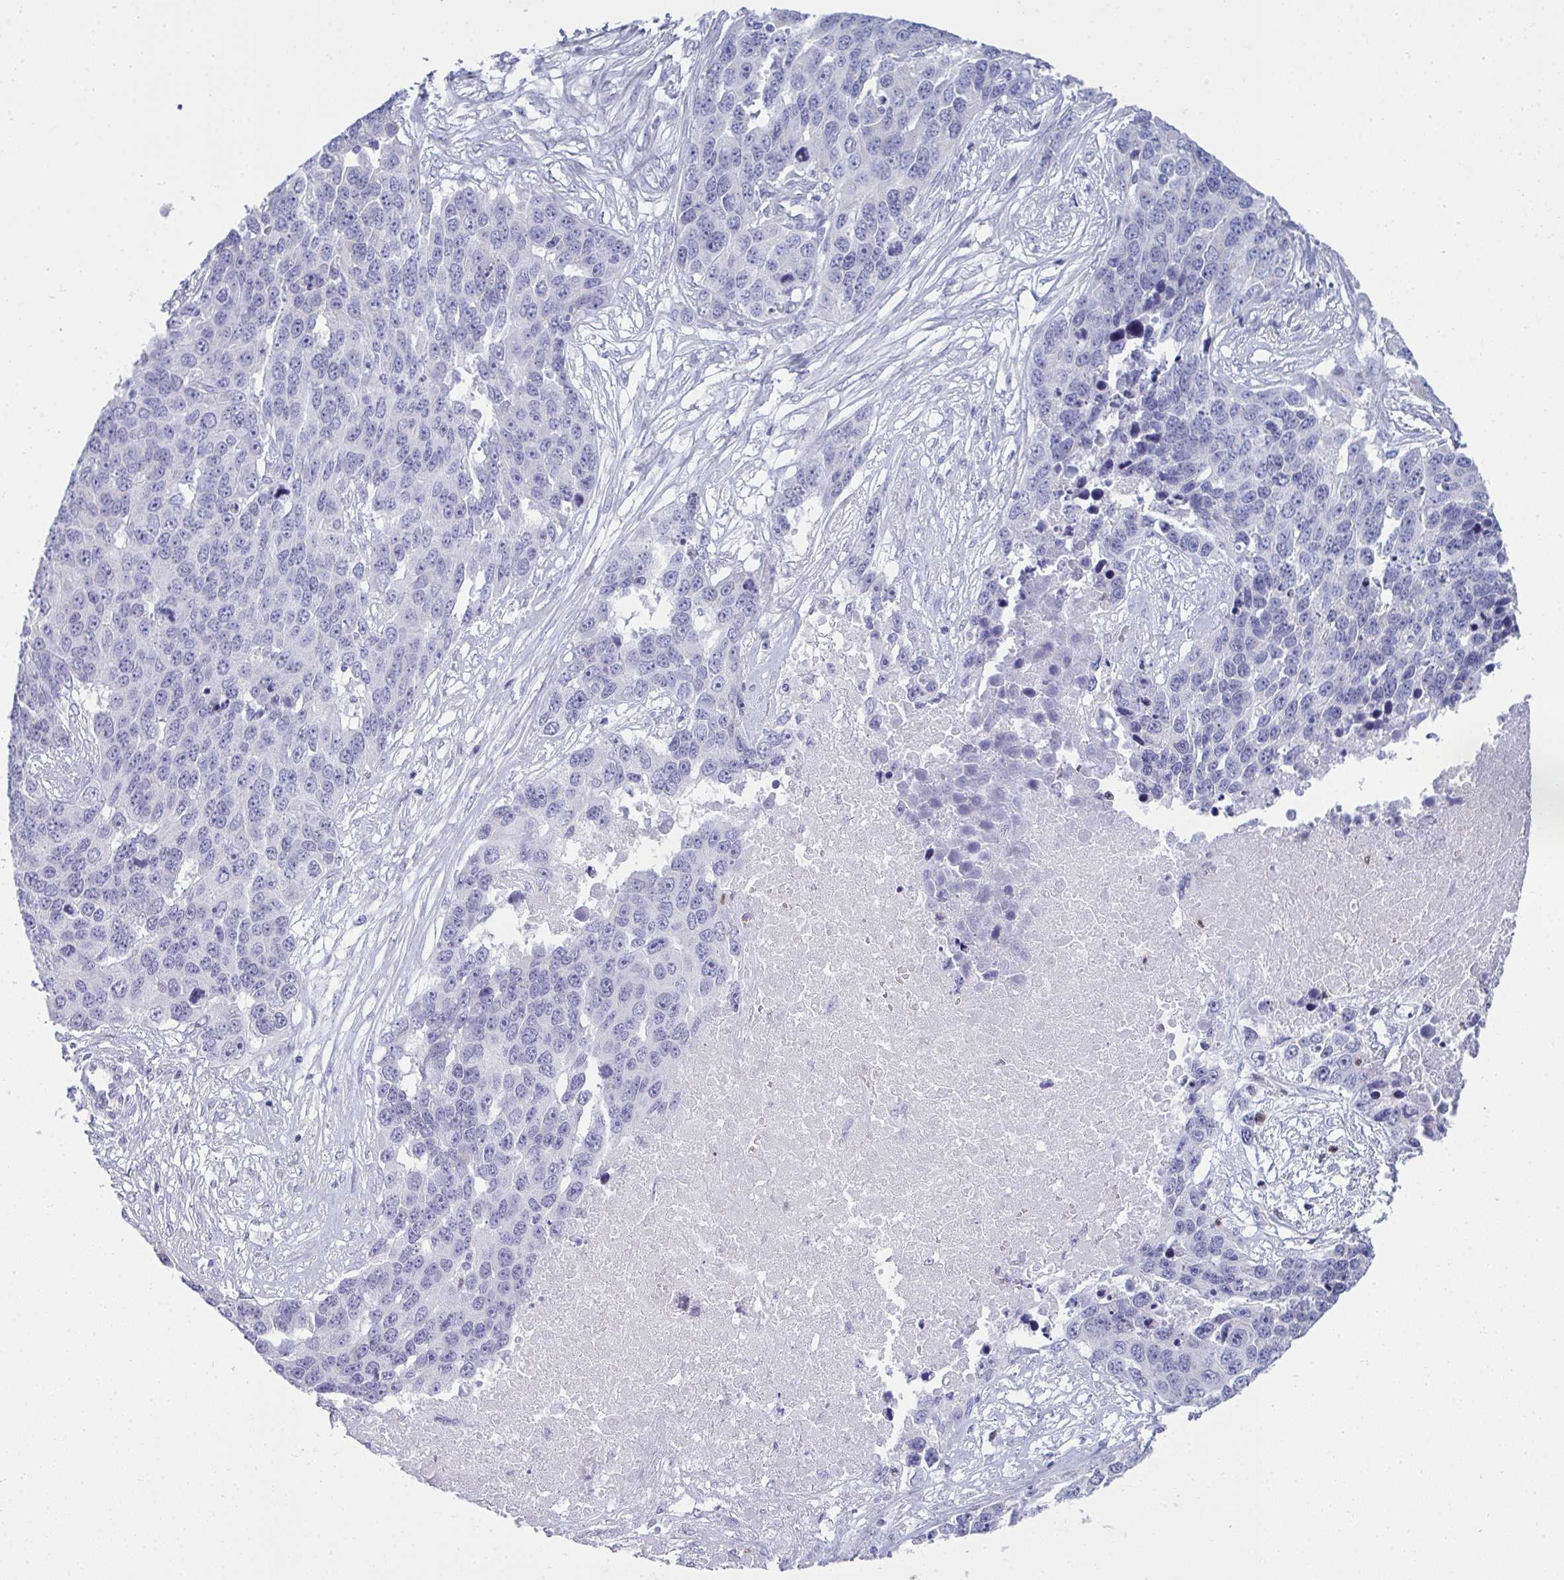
{"staining": {"intensity": "negative", "quantity": "none", "location": "none"}, "tissue": "ovarian cancer", "cell_type": "Tumor cells", "image_type": "cancer", "snomed": [{"axis": "morphology", "description": "Cystadenocarcinoma, serous, NOS"}, {"axis": "topography", "description": "Ovary"}], "caption": "Protein analysis of ovarian cancer exhibits no significant staining in tumor cells.", "gene": "SERPINB10", "patient": {"sex": "female", "age": 76}}